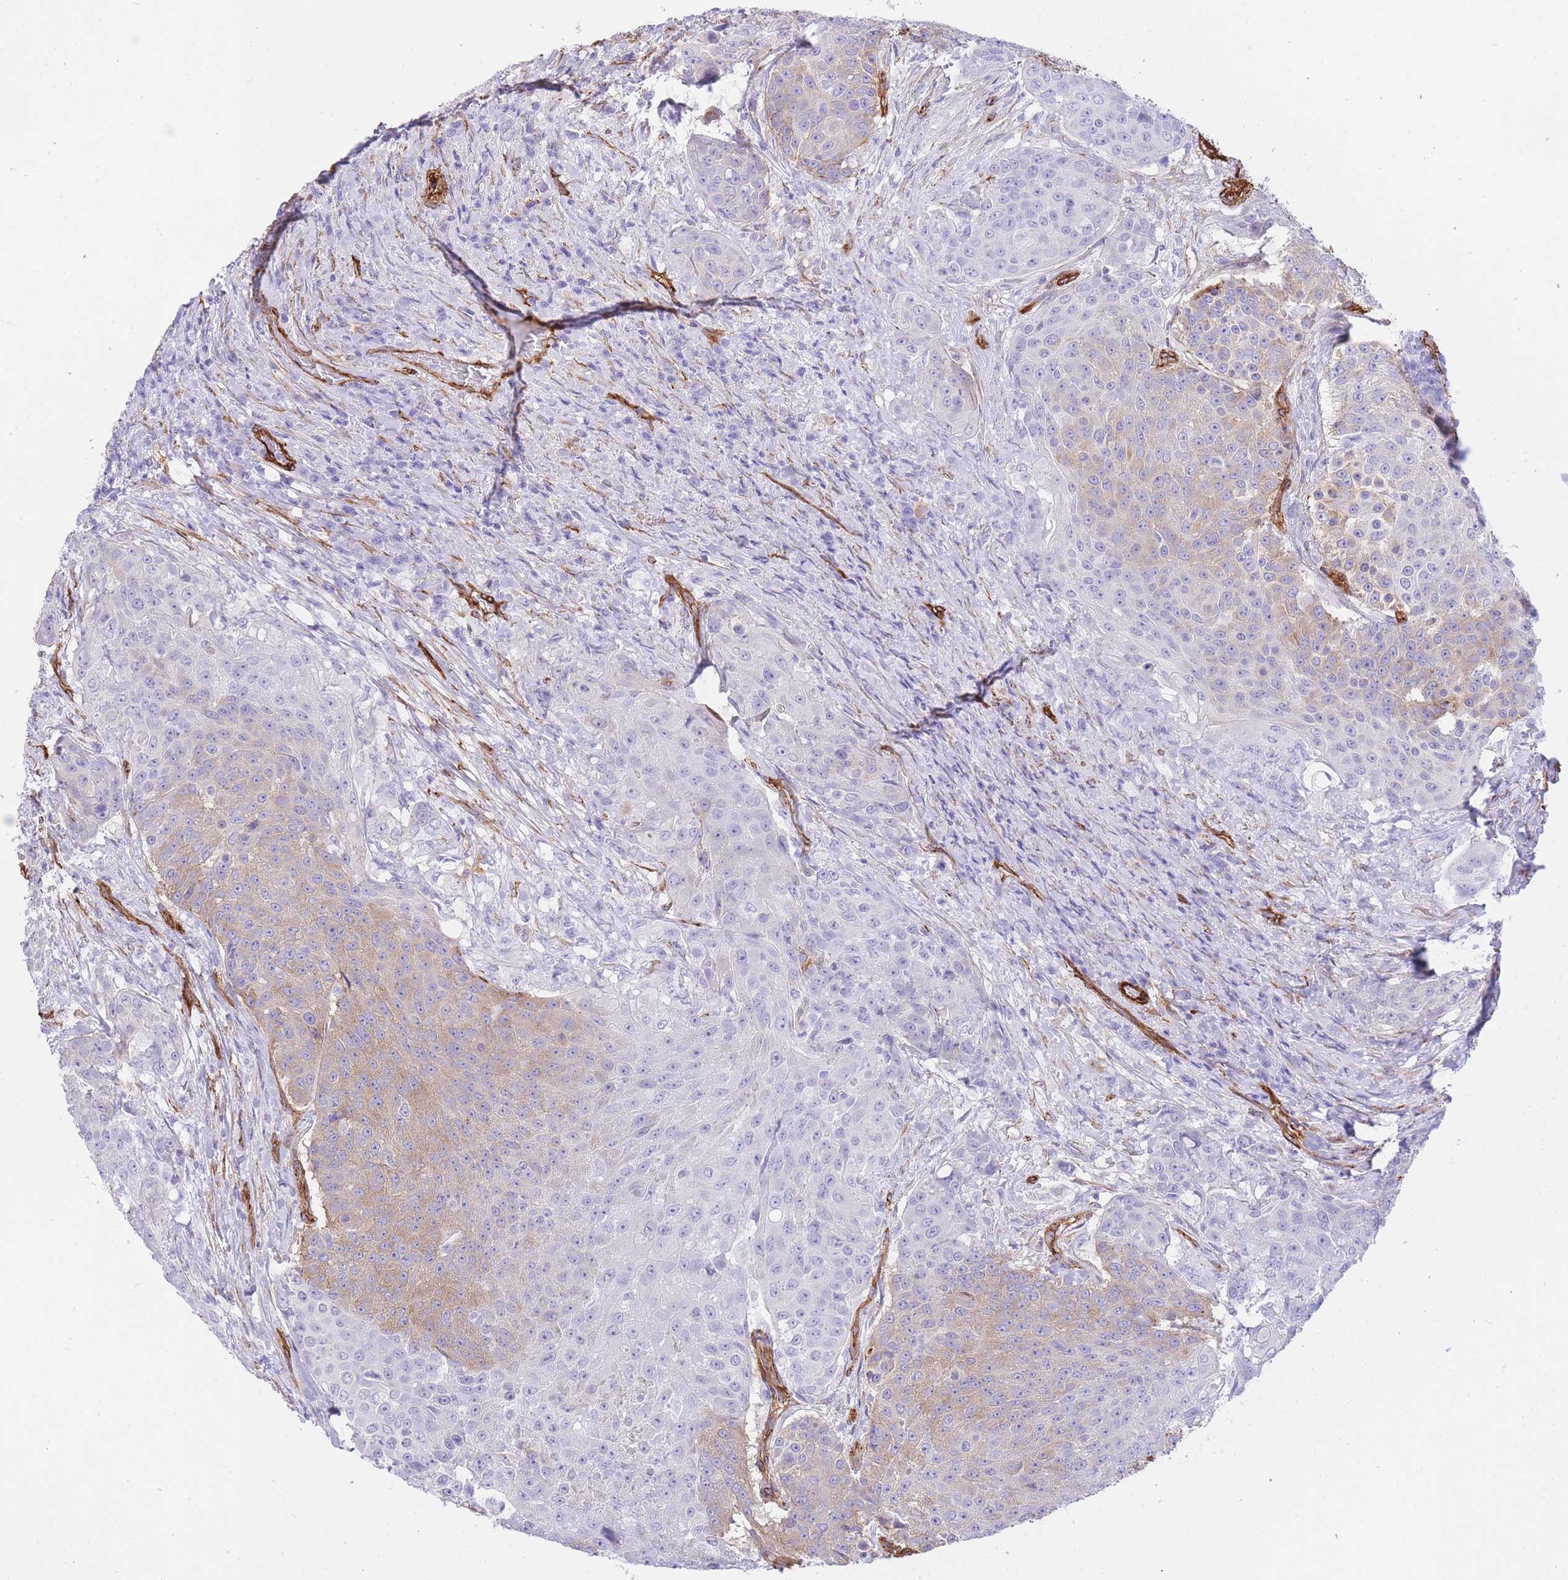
{"staining": {"intensity": "weak", "quantity": "<25%", "location": "cytoplasmic/membranous"}, "tissue": "urothelial cancer", "cell_type": "Tumor cells", "image_type": "cancer", "snomed": [{"axis": "morphology", "description": "Urothelial carcinoma, High grade"}, {"axis": "topography", "description": "Urinary bladder"}], "caption": "The image exhibits no staining of tumor cells in urothelial carcinoma (high-grade). (IHC, brightfield microscopy, high magnification).", "gene": "CAVIN1", "patient": {"sex": "female", "age": 63}}